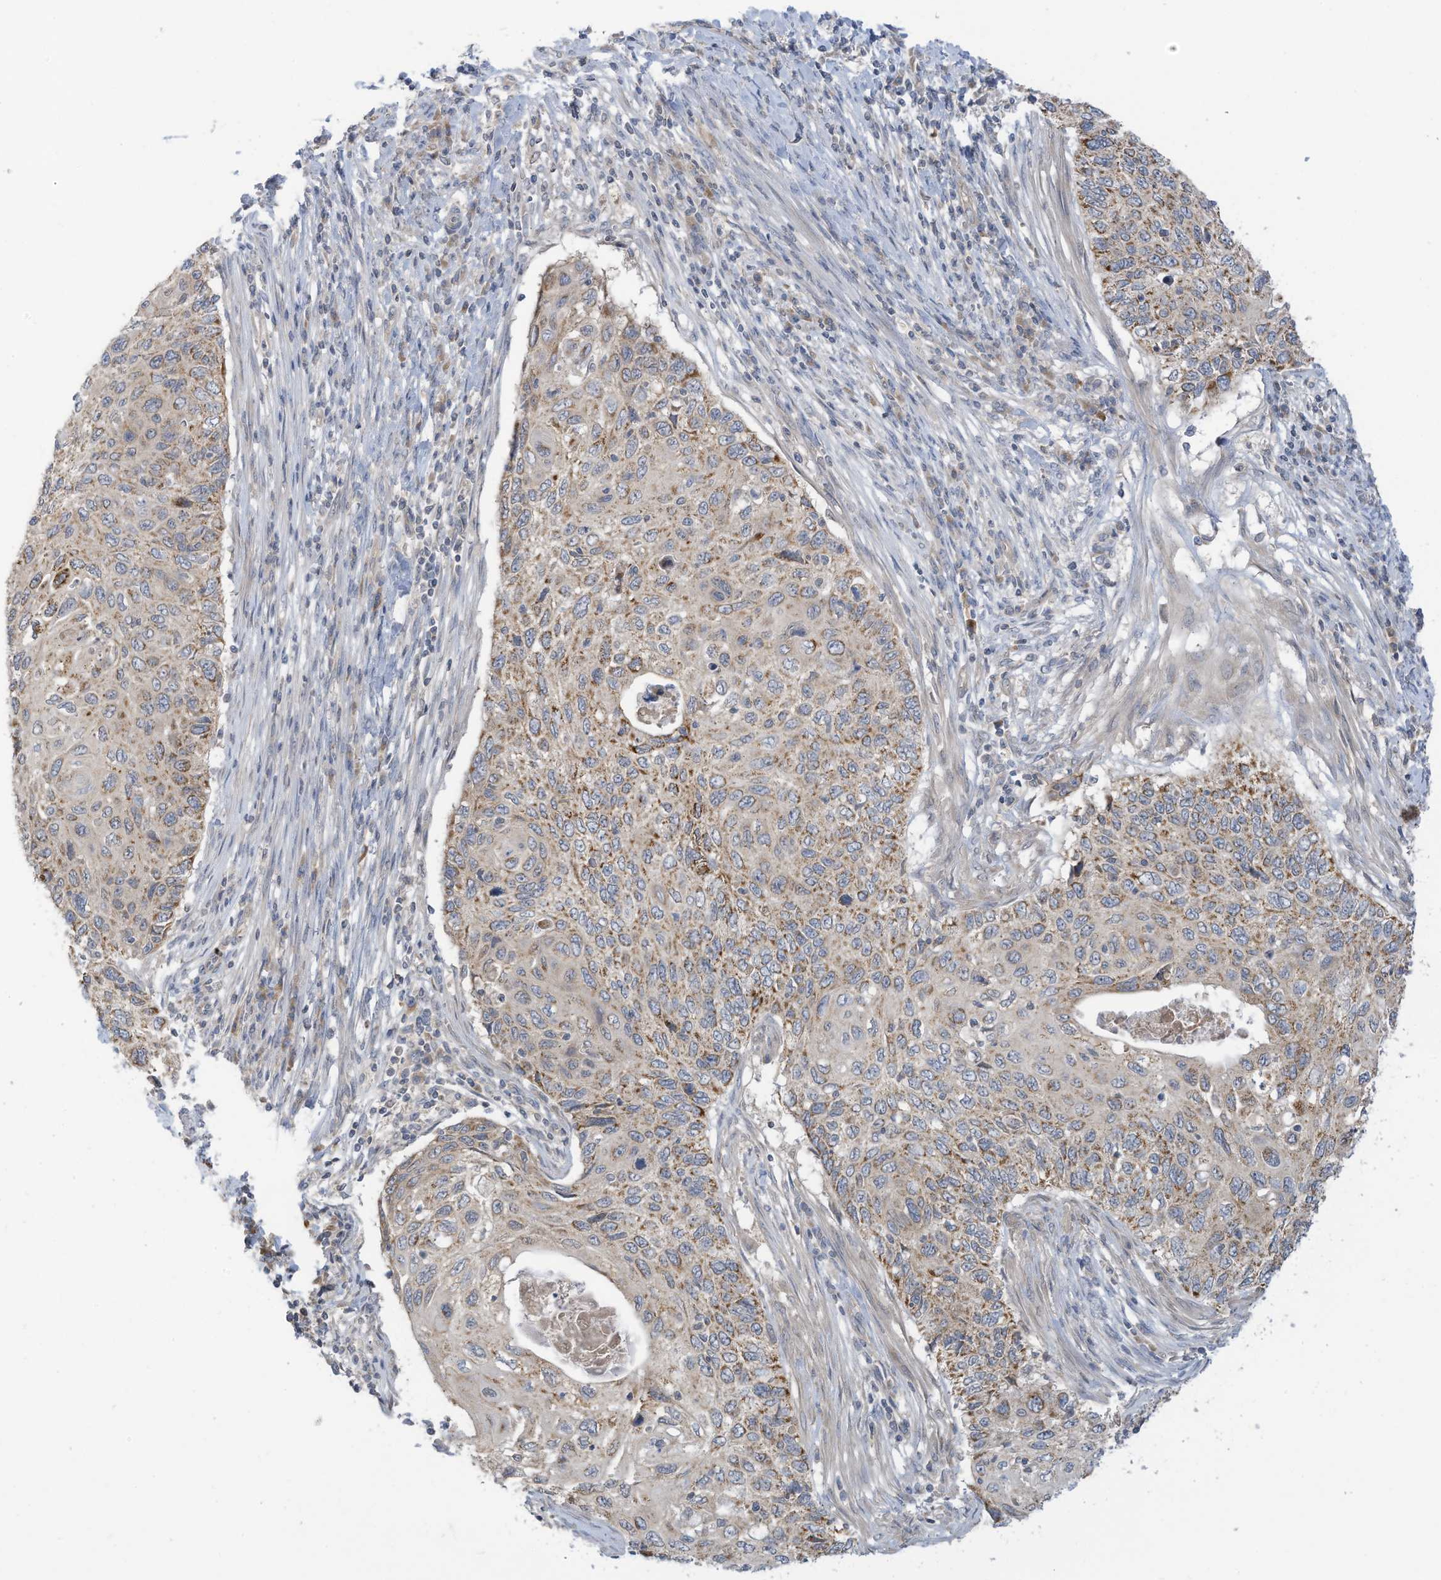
{"staining": {"intensity": "moderate", "quantity": "25%-75%", "location": "cytoplasmic/membranous"}, "tissue": "cervical cancer", "cell_type": "Tumor cells", "image_type": "cancer", "snomed": [{"axis": "morphology", "description": "Squamous cell carcinoma, NOS"}, {"axis": "topography", "description": "Cervix"}], "caption": "This photomicrograph demonstrates IHC staining of cervical squamous cell carcinoma, with medium moderate cytoplasmic/membranous staining in about 25%-75% of tumor cells.", "gene": "SCGB1D2", "patient": {"sex": "female", "age": 70}}